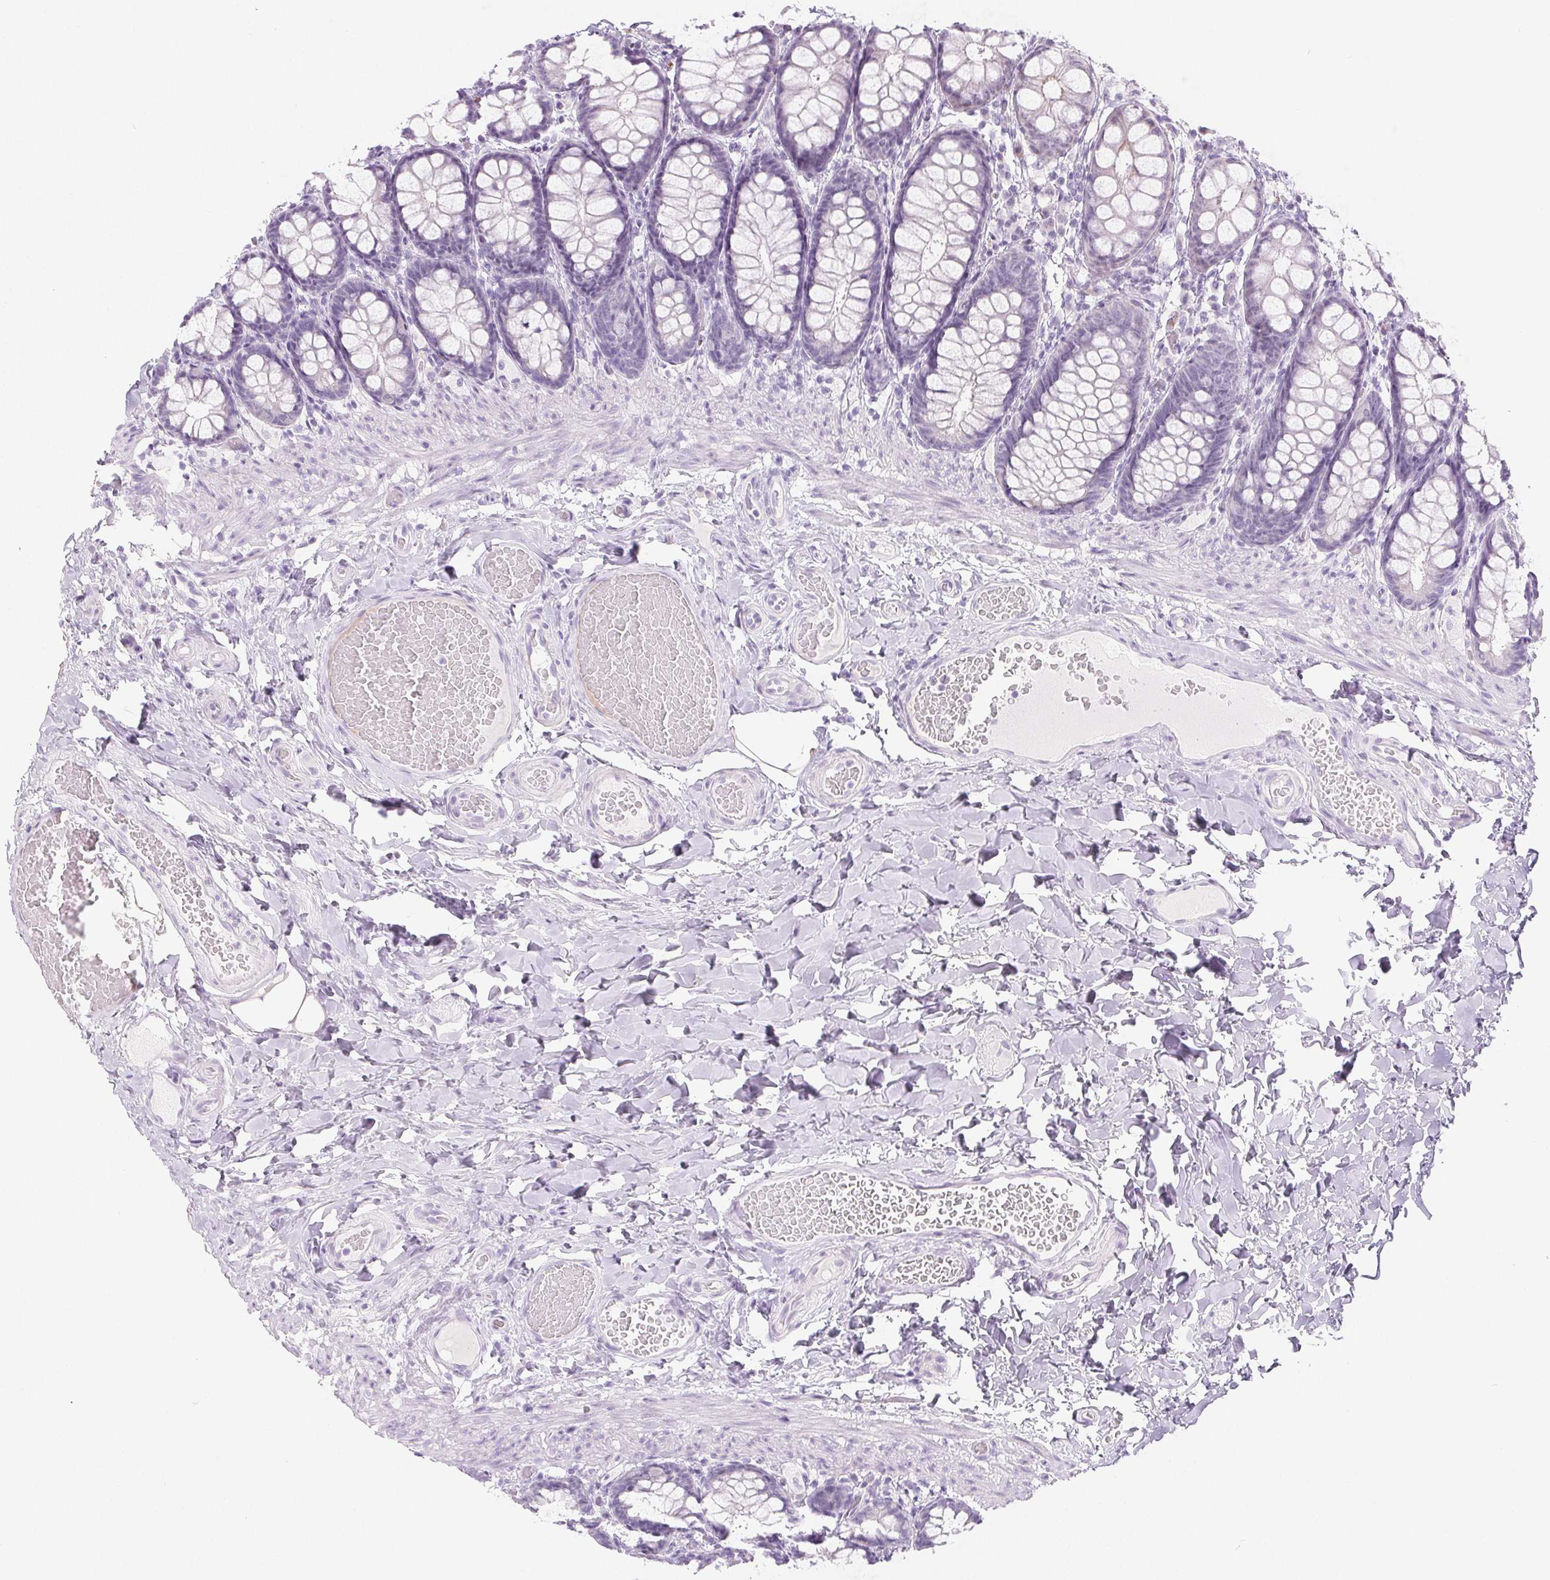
{"staining": {"intensity": "negative", "quantity": "none", "location": "none"}, "tissue": "colon", "cell_type": "Endothelial cells", "image_type": "normal", "snomed": [{"axis": "morphology", "description": "Normal tissue, NOS"}, {"axis": "topography", "description": "Colon"}], "caption": "Unremarkable colon was stained to show a protein in brown. There is no significant positivity in endothelial cells. (Brightfield microscopy of DAB immunohistochemistry at high magnification).", "gene": "PI3", "patient": {"sex": "male", "age": 47}}